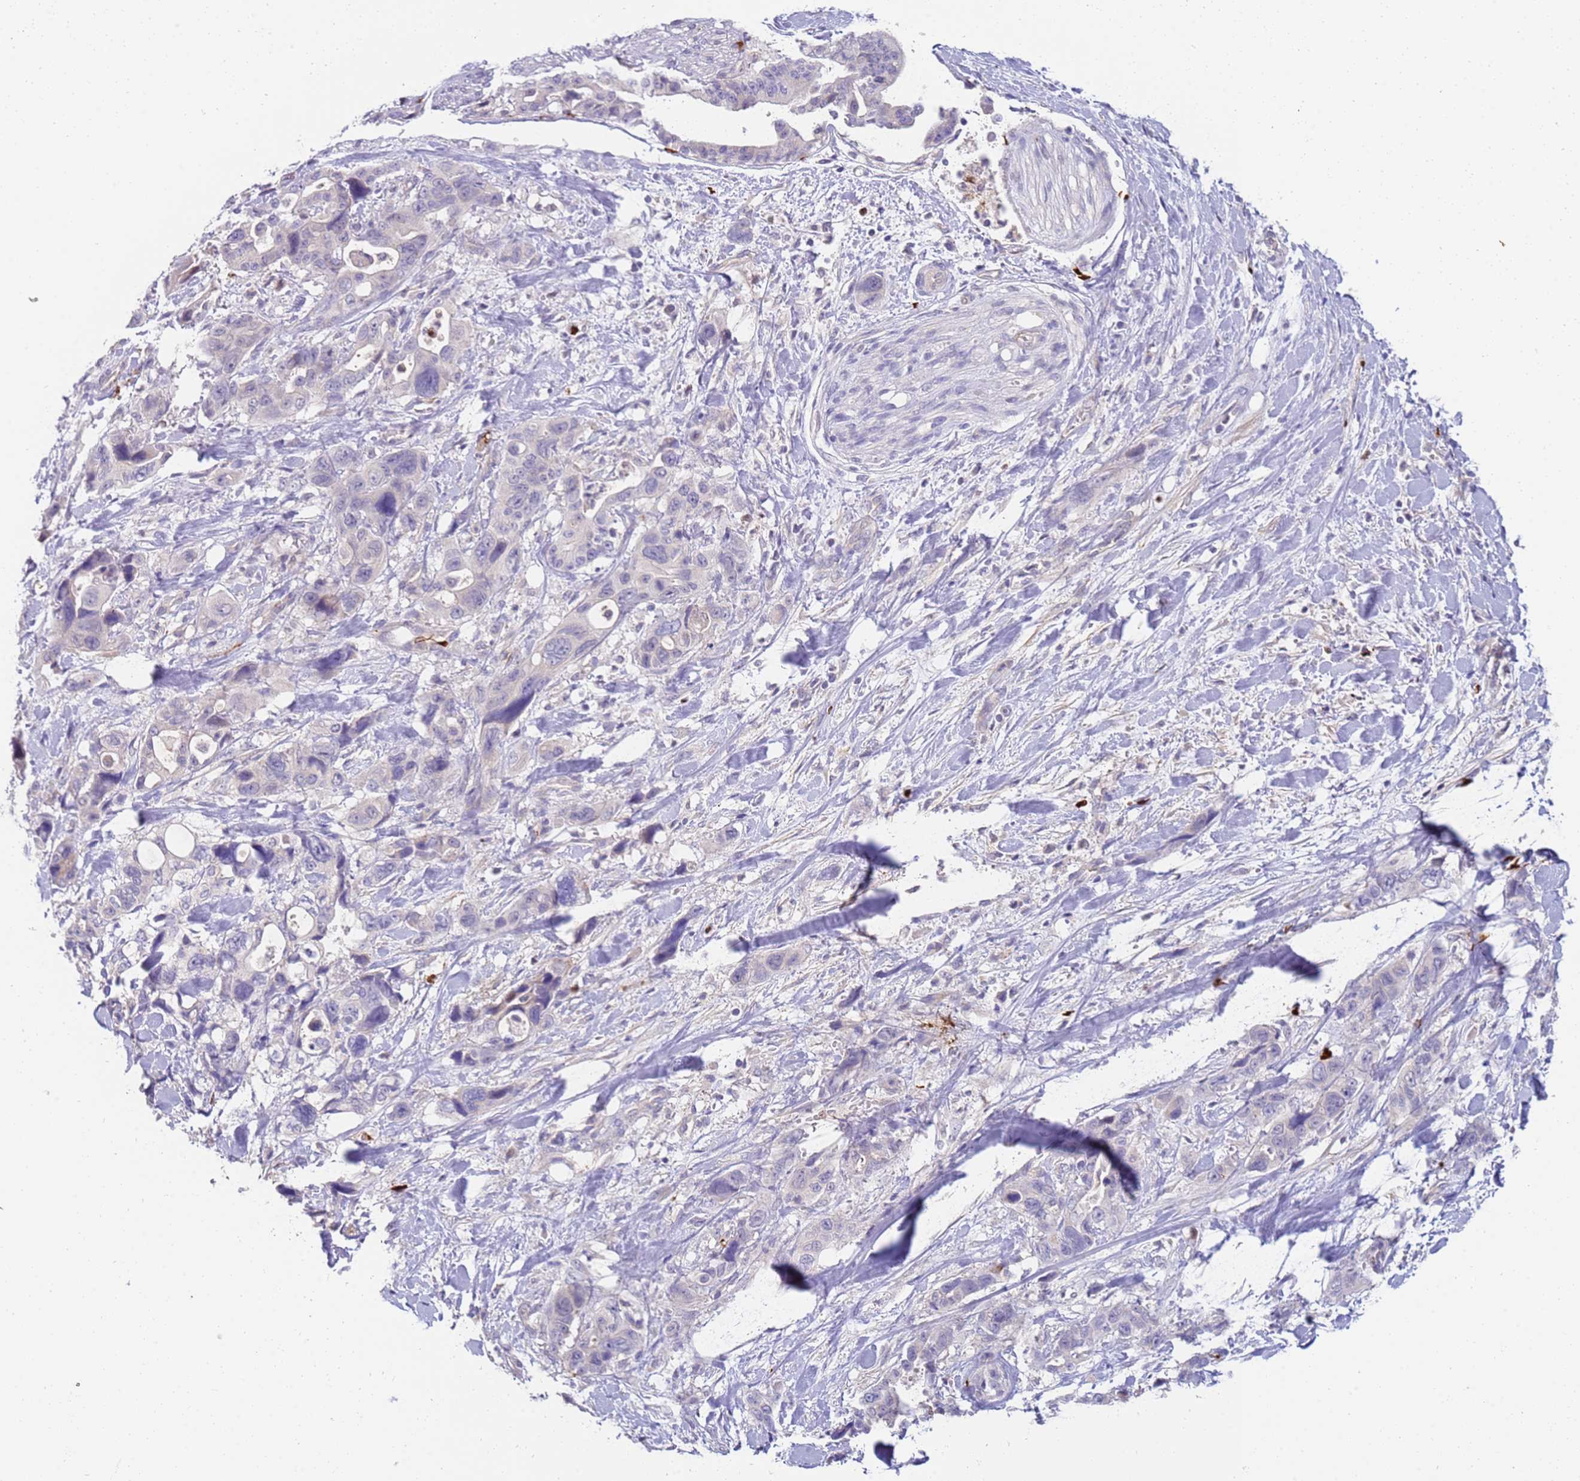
{"staining": {"intensity": "negative", "quantity": "none", "location": "none"}, "tissue": "pancreatic cancer", "cell_type": "Tumor cells", "image_type": "cancer", "snomed": [{"axis": "morphology", "description": "Adenocarcinoma, NOS"}, {"axis": "topography", "description": "Pancreas"}], "caption": "Tumor cells show no significant positivity in pancreatic adenocarcinoma. (Brightfield microscopy of DAB (3,3'-diaminobenzidine) IHC at high magnification).", "gene": "STK25", "patient": {"sex": "male", "age": 46}}